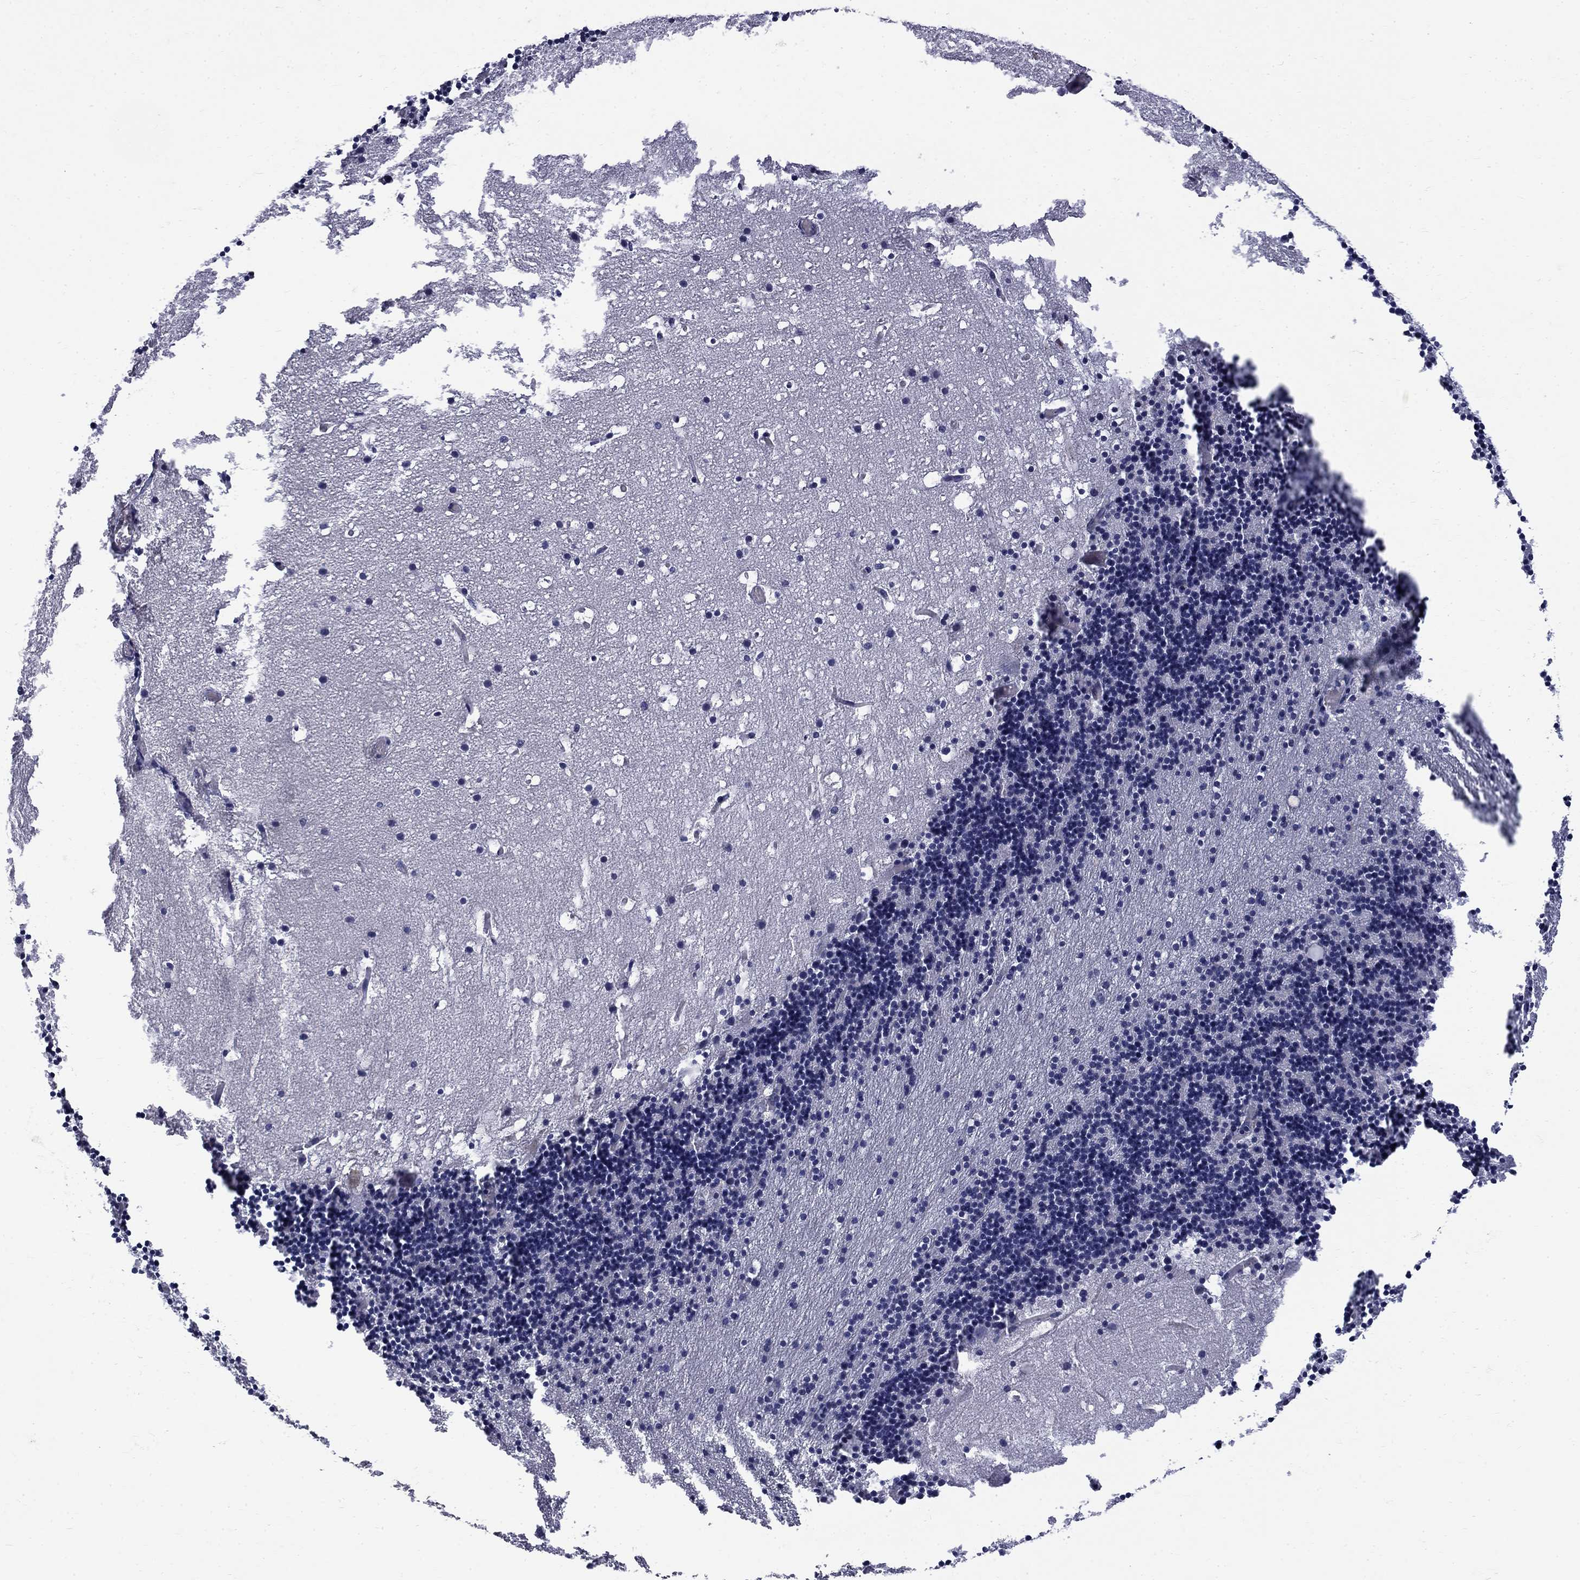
{"staining": {"intensity": "negative", "quantity": "none", "location": "none"}, "tissue": "cerebellum", "cell_type": "Cells in granular layer", "image_type": "normal", "snomed": [{"axis": "morphology", "description": "Normal tissue, NOS"}, {"axis": "topography", "description": "Cerebellum"}], "caption": "Immunohistochemistry of normal human cerebellum reveals no positivity in cells in granular layer.", "gene": "CTNND2", "patient": {"sex": "male", "age": 37}}